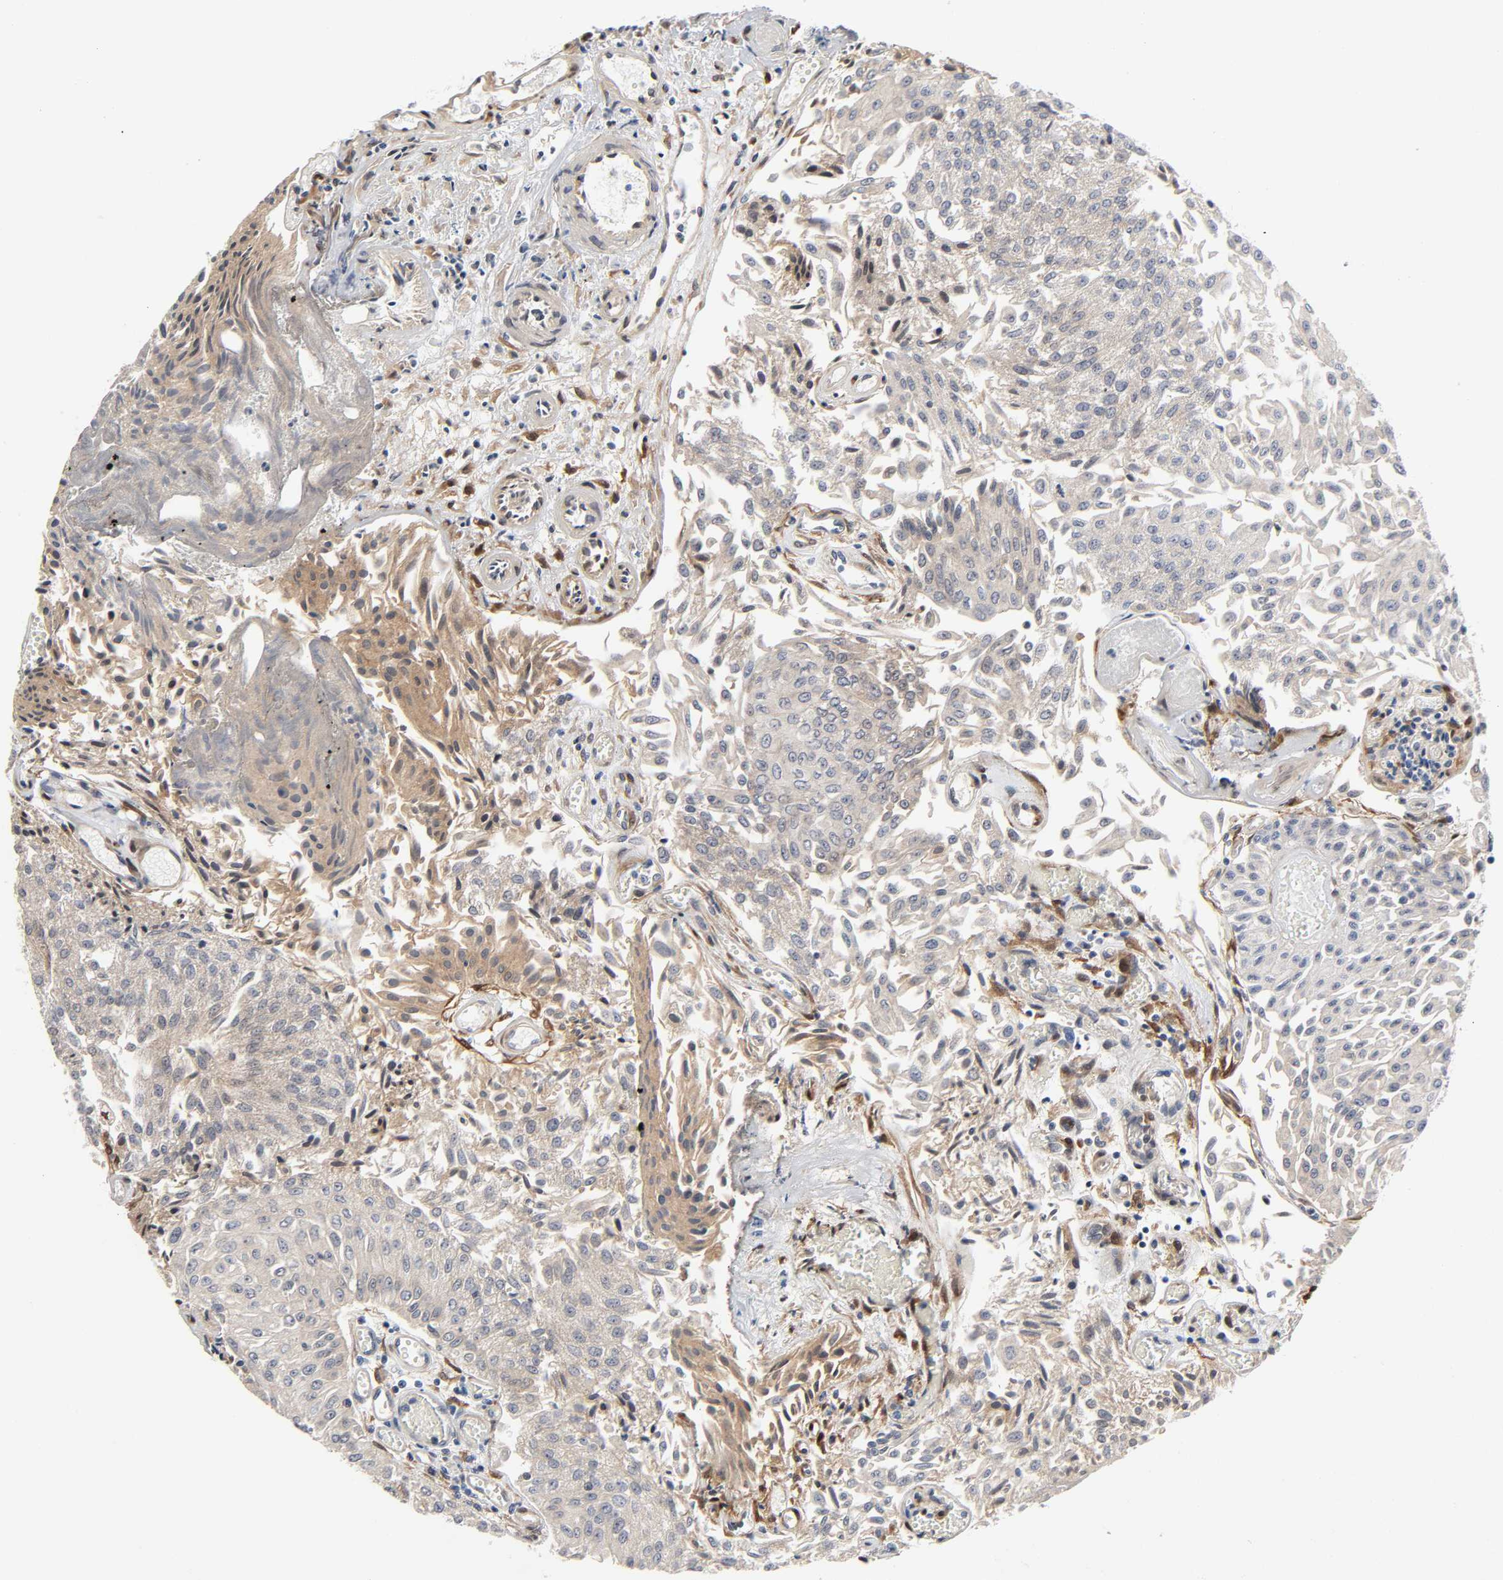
{"staining": {"intensity": "weak", "quantity": ">75%", "location": "cytoplasmic/membranous"}, "tissue": "urothelial cancer", "cell_type": "Tumor cells", "image_type": "cancer", "snomed": [{"axis": "morphology", "description": "Urothelial carcinoma, Low grade"}, {"axis": "topography", "description": "Urinary bladder"}], "caption": "The histopathology image displays staining of urothelial cancer, revealing weak cytoplasmic/membranous protein staining (brown color) within tumor cells.", "gene": "PTEN", "patient": {"sex": "male", "age": 86}}